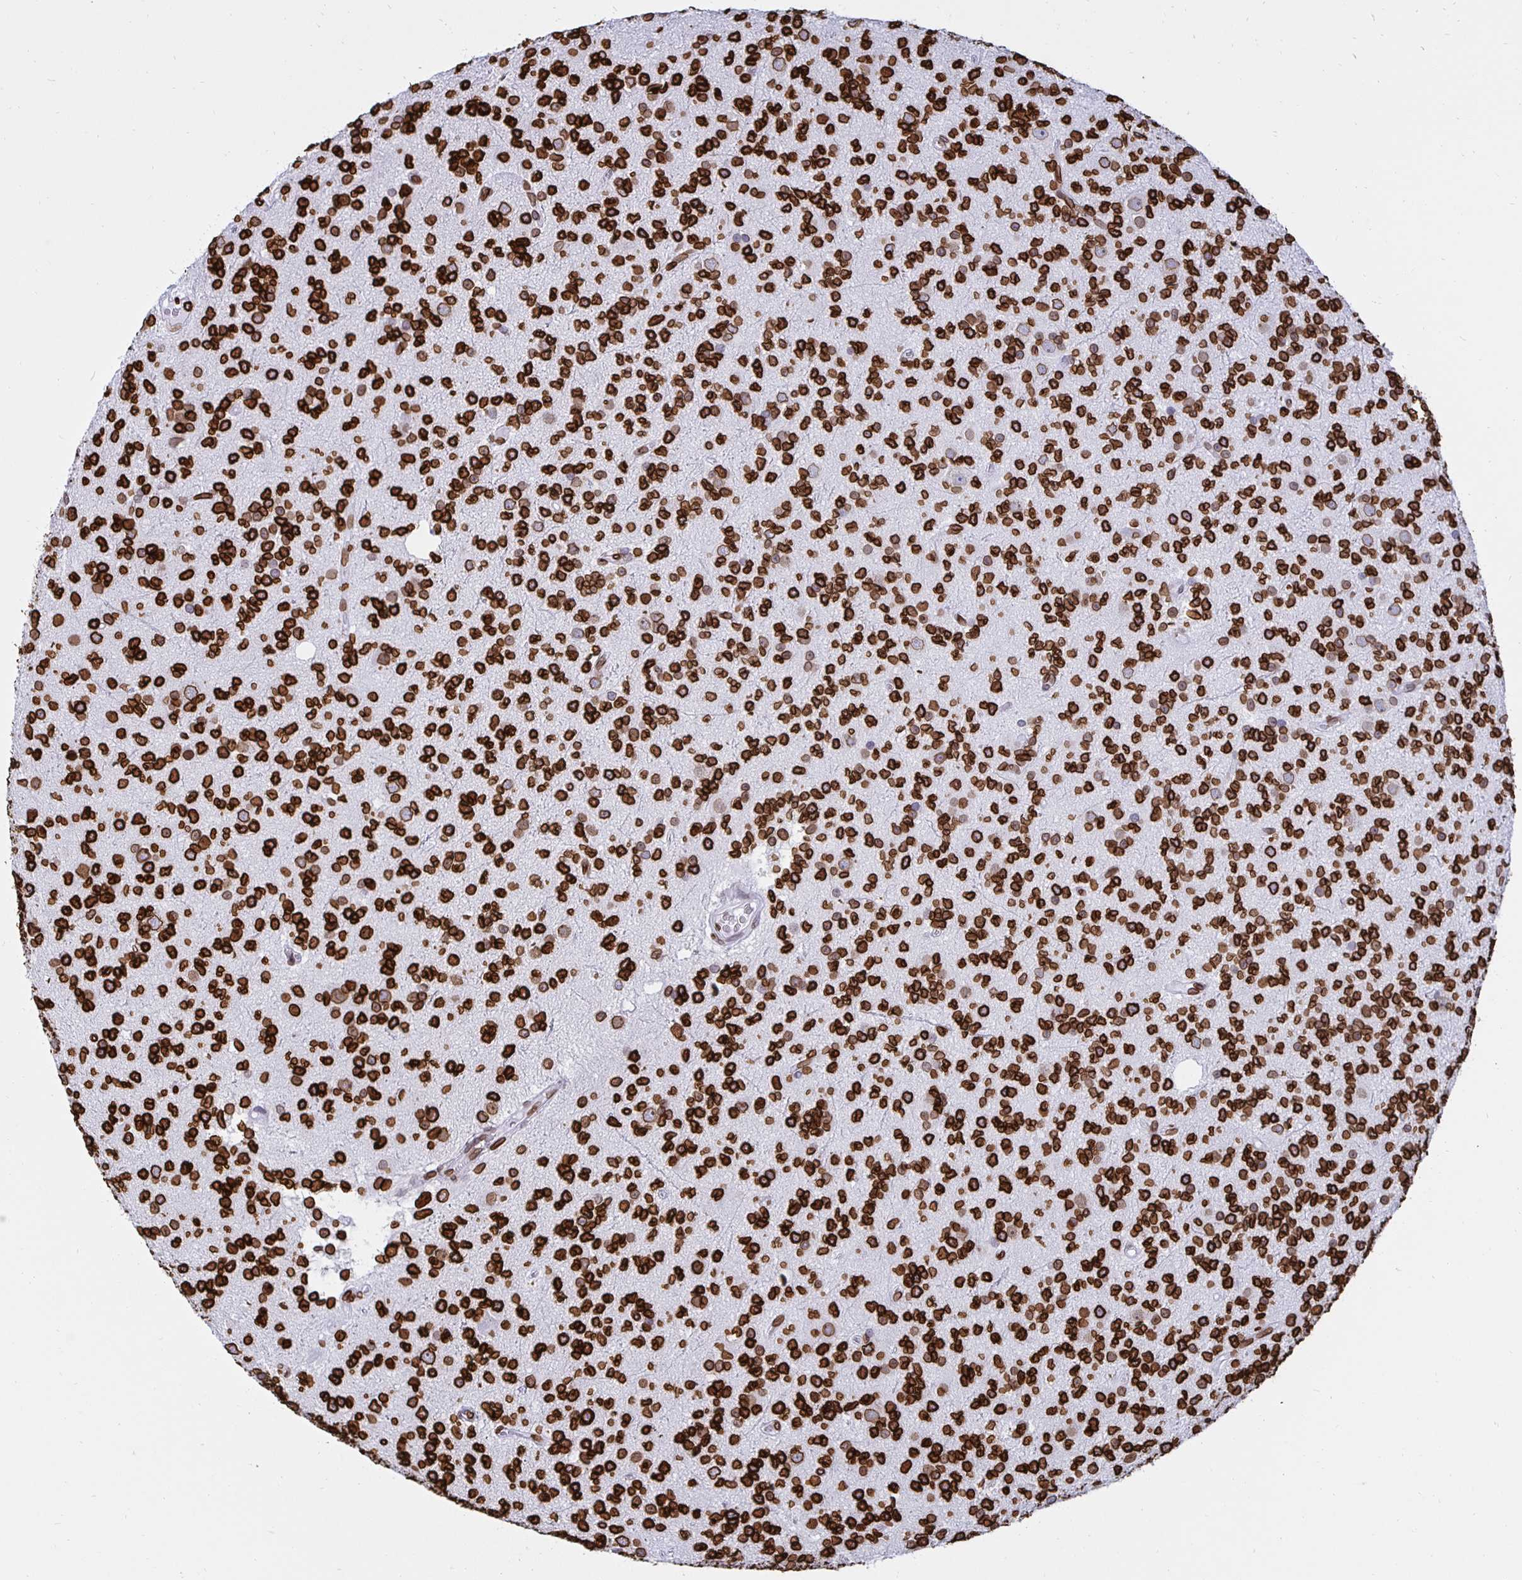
{"staining": {"intensity": "strong", "quantity": ">75%", "location": "cytoplasmic/membranous,nuclear"}, "tissue": "glioma", "cell_type": "Tumor cells", "image_type": "cancer", "snomed": [{"axis": "morphology", "description": "Glioma, malignant, High grade"}, {"axis": "topography", "description": "Brain"}], "caption": "A brown stain labels strong cytoplasmic/membranous and nuclear expression of a protein in malignant glioma (high-grade) tumor cells. The protein of interest is stained brown, and the nuclei are stained in blue (DAB (3,3'-diaminobenzidine) IHC with brightfield microscopy, high magnification).", "gene": "LMNB1", "patient": {"sex": "male", "age": 36}}